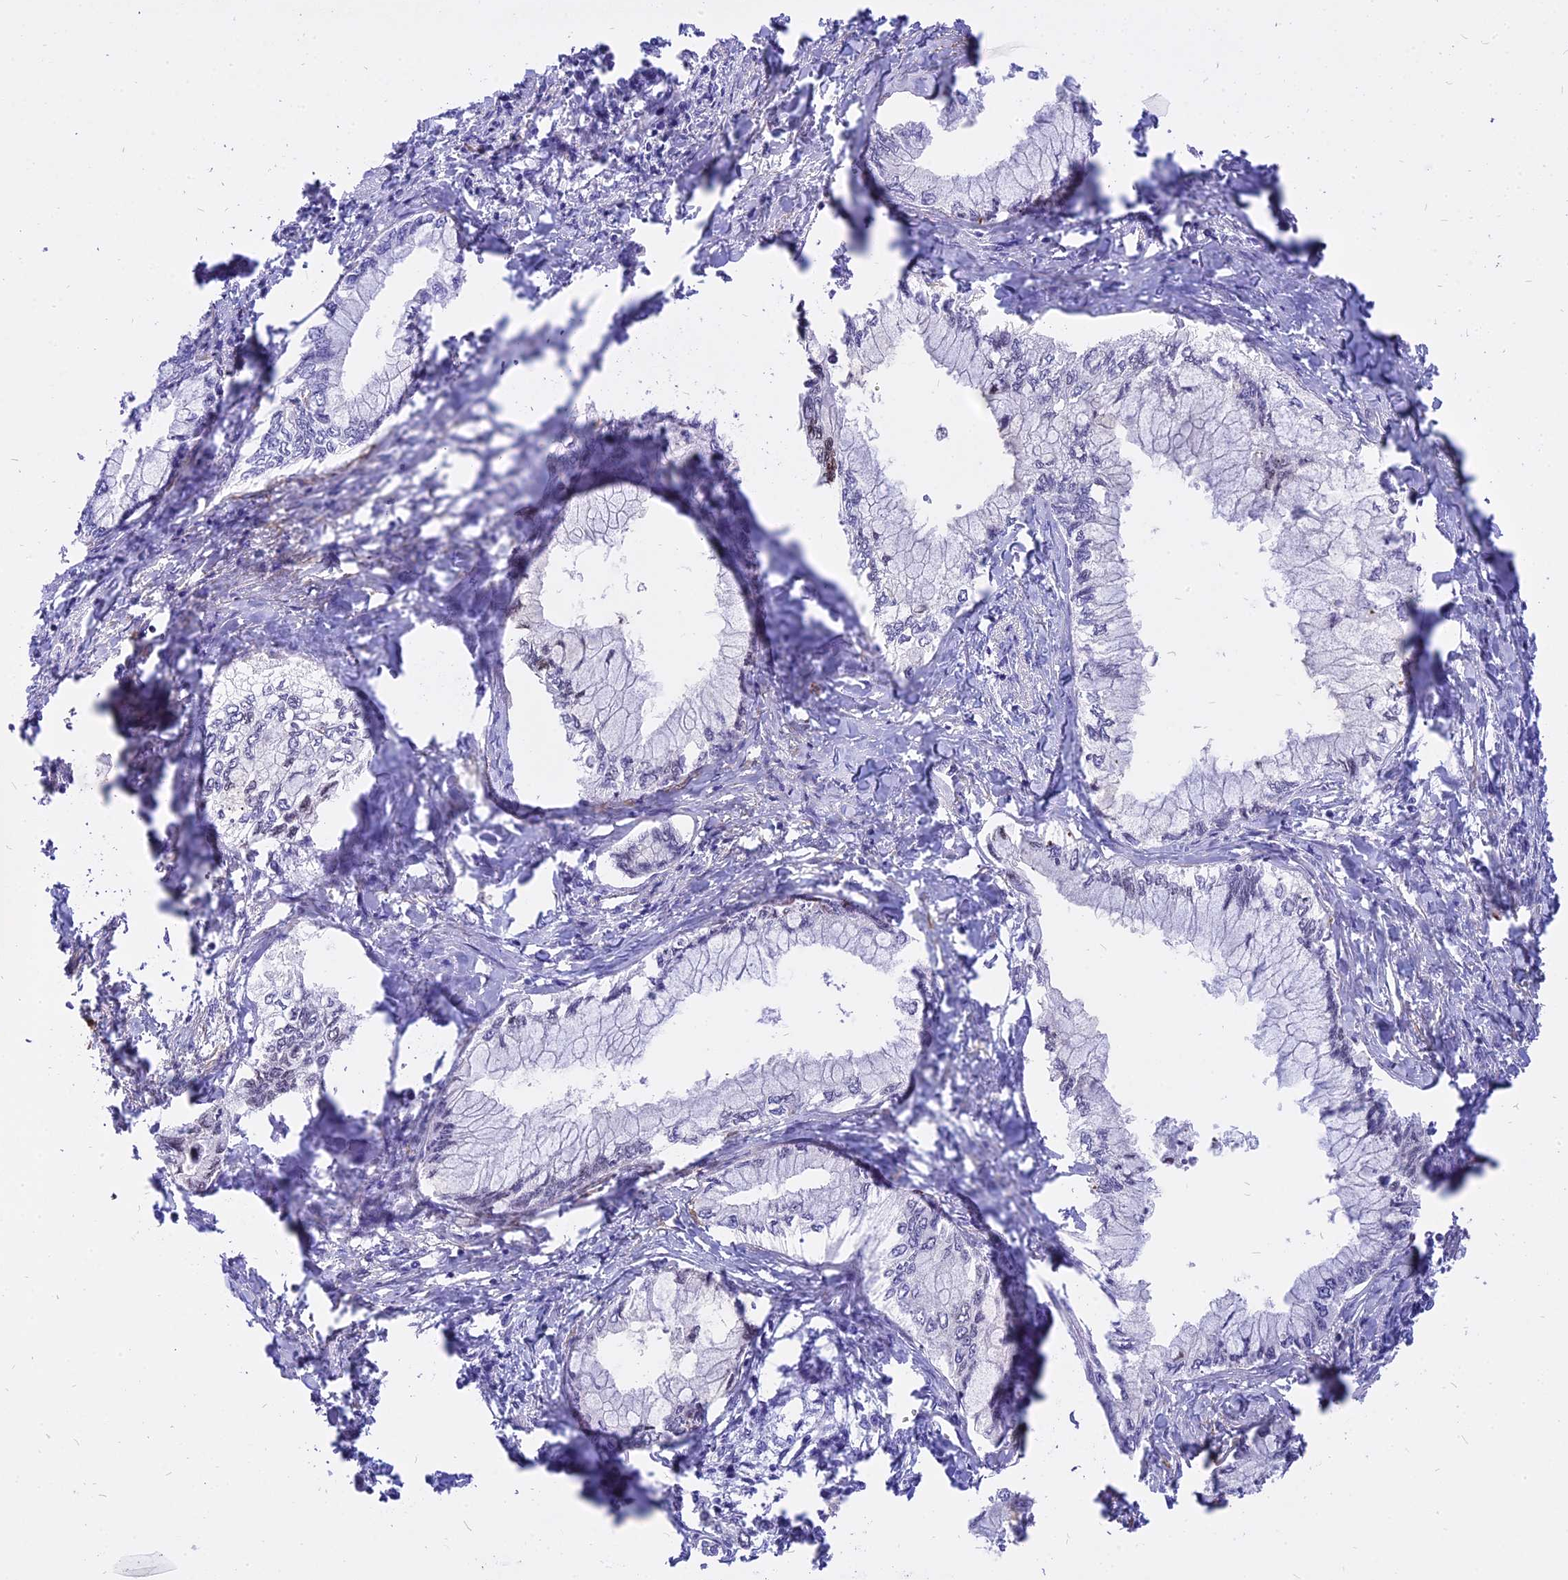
{"staining": {"intensity": "negative", "quantity": "none", "location": "none"}, "tissue": "pancreatic cancer", "cell_type": "Tumor cells", "image_type": "cancer", "snomed": [{"axis": "morphology", "description": "Adenocarcinoma, NOS"}, {"axis": "topography", "description": "Pancreas"}], "caption": "Tumor cells are negative for protein expression in human pancreatic adenocarcinoma.", "gene": "CENPV", "patient": {"sex": "male", "age": 48}}